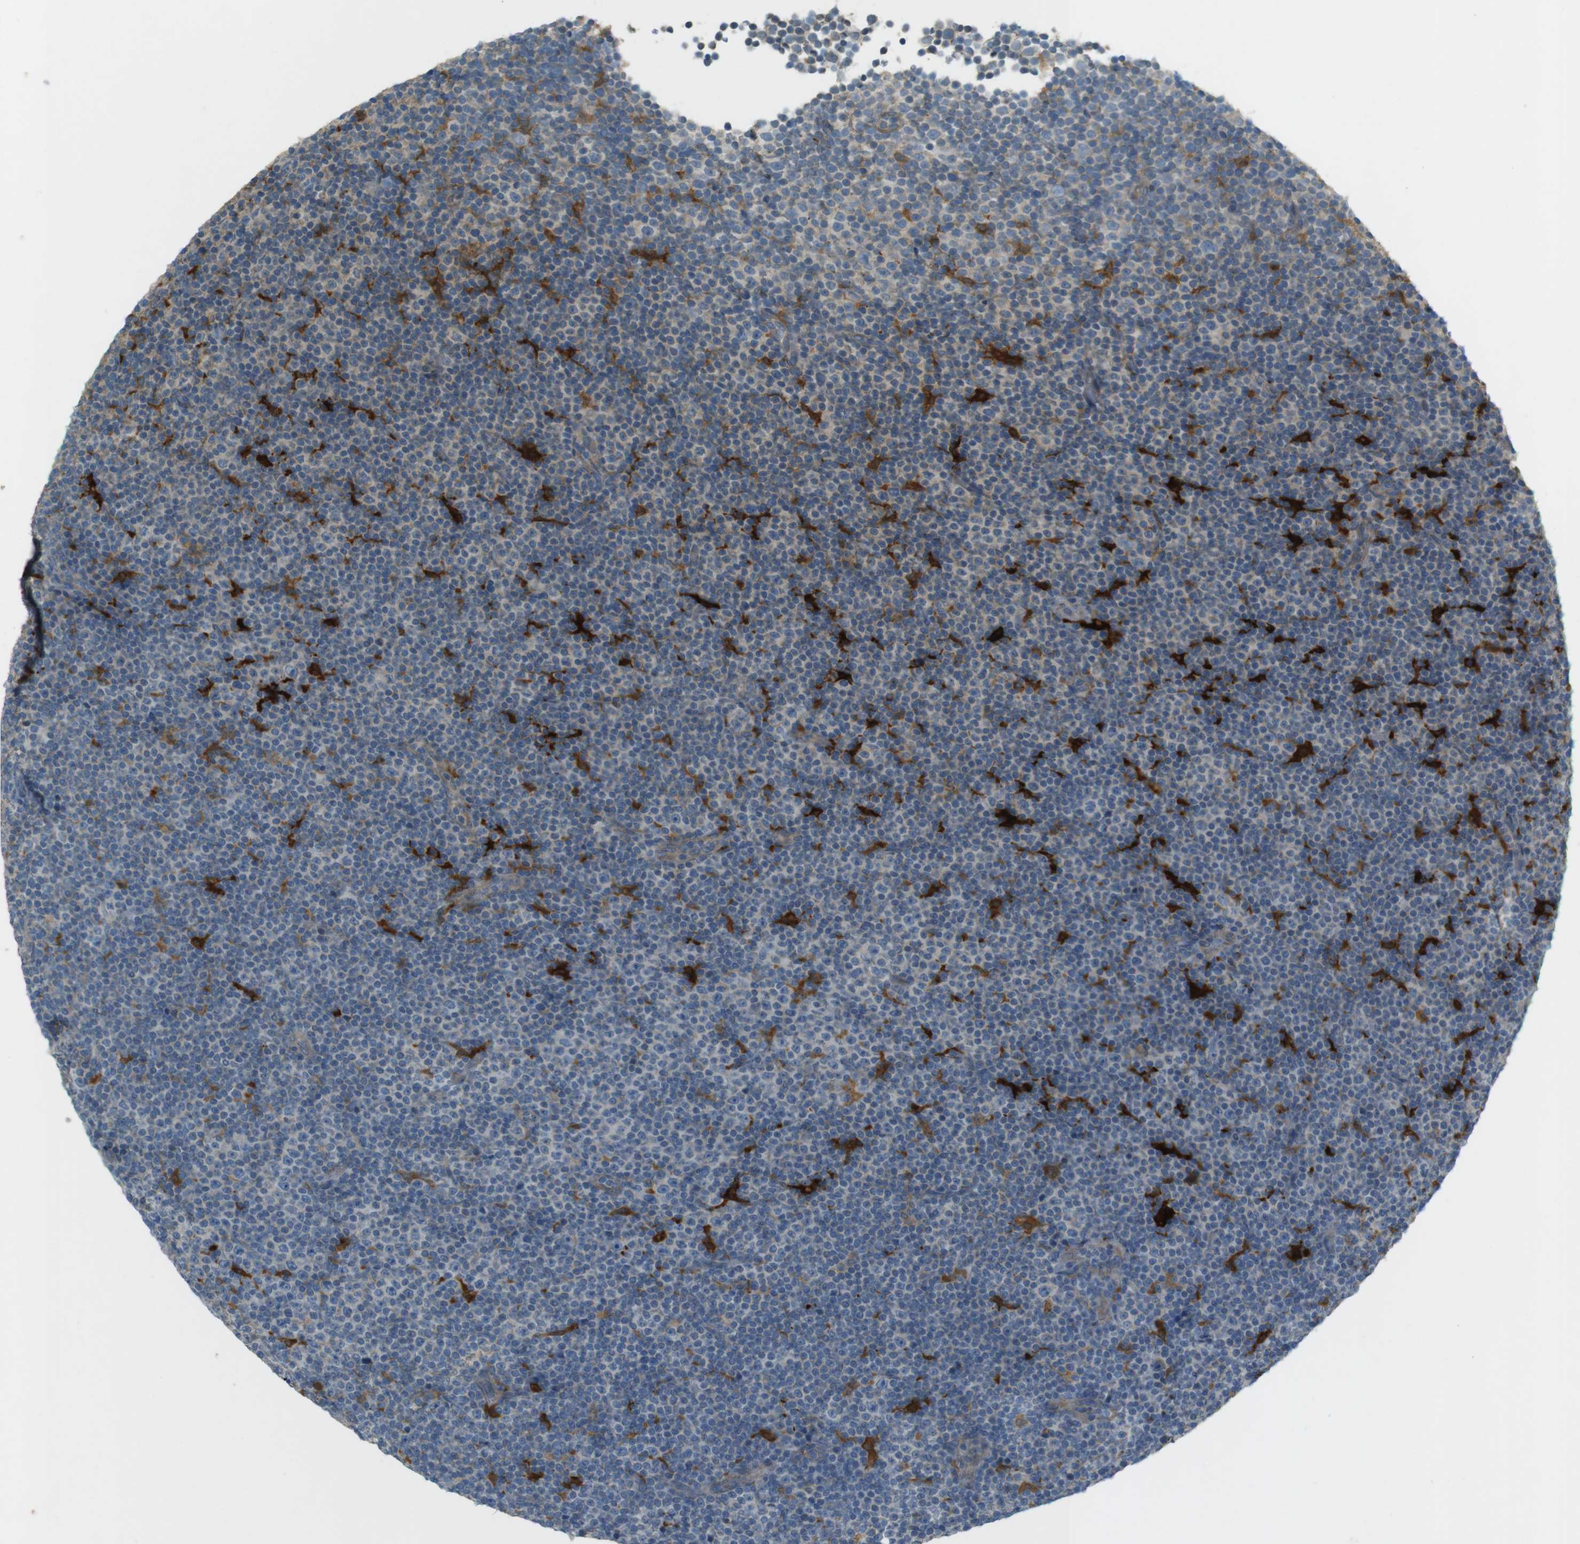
{"staining": {"intensity": "negative", "quantity": "none", "location": "none"}, "tissue": "lymphoma", "cell_type": "Tumor cells", "image_type": "cancer", "snomed": [{"axis": "morphology", "description": "Malignant lymphoma, non-Hodgkin's type, Low grade"}, {"axis": "topography", "description": "Lymph node"}], "caption": "DAB (3,3'-diaminobenzidine) immunohistochemical staining of human lymphoma reveals no significant staining in tumor cells. (Brightfield microscopy of DAB immunohistochemistry (IHC) at high magnification).", "gene": "TMEM41B", "patient": {"sex": "female", "age": 67}}